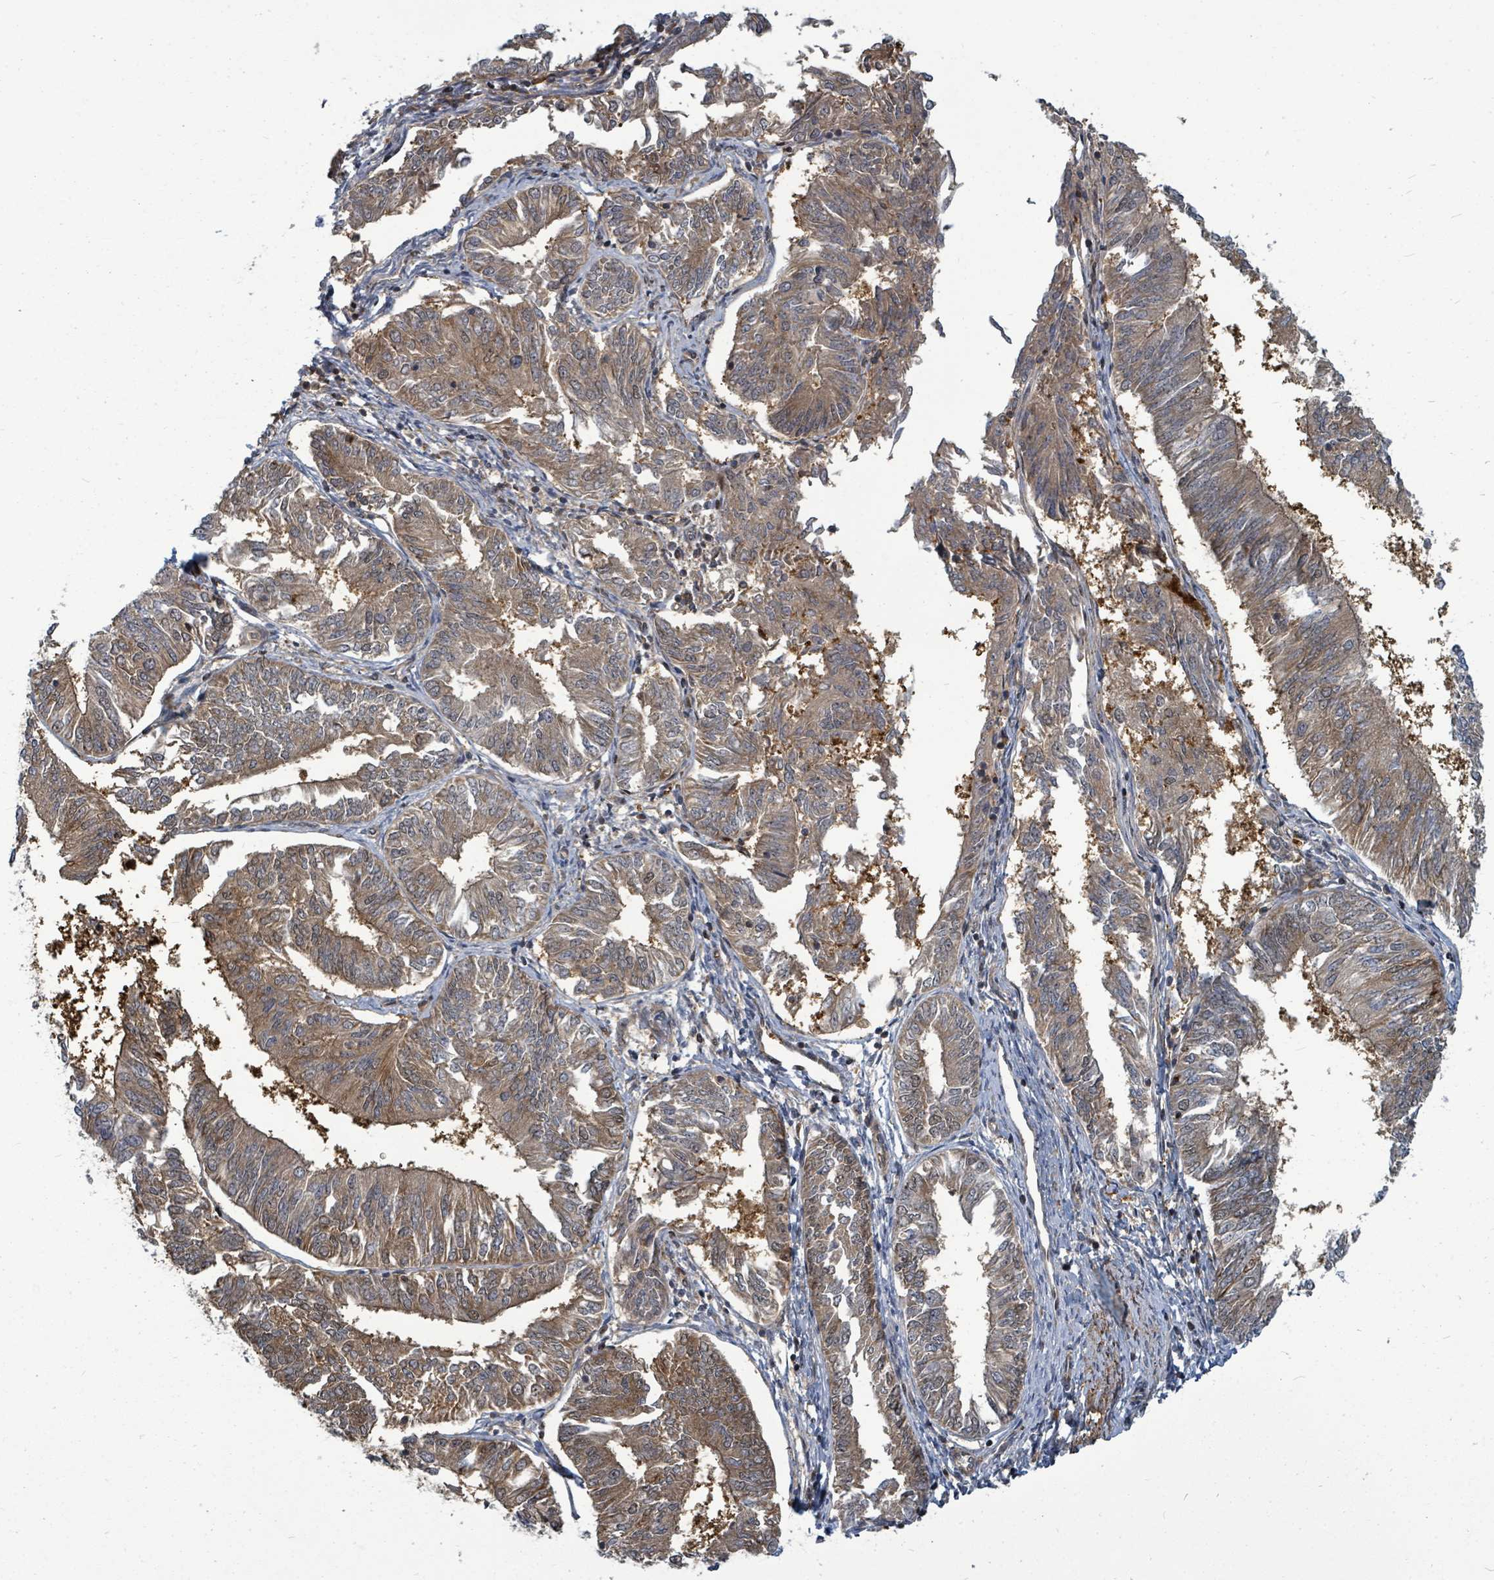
{"staining": {"intensity": "moderate", "quantity": ">75%", "location": "cytoplasmic/membranous"}, "tissue": "endometrial cancer", "cell_type": "Tumor cells", "image_type": "cancer", "snomed": [{"axis": "morphology", "description": "Adenocarcinoma, NOS"}, {"axis": "topography", "description": "Endometrium"}], "caption": "A brown stain shows moderate cytoplasmic/membranous positivity of a protein in endometrial cancer tumor cells.", "gene": "TRDMT1", "patient": {"sex": "female", "age": 58}}